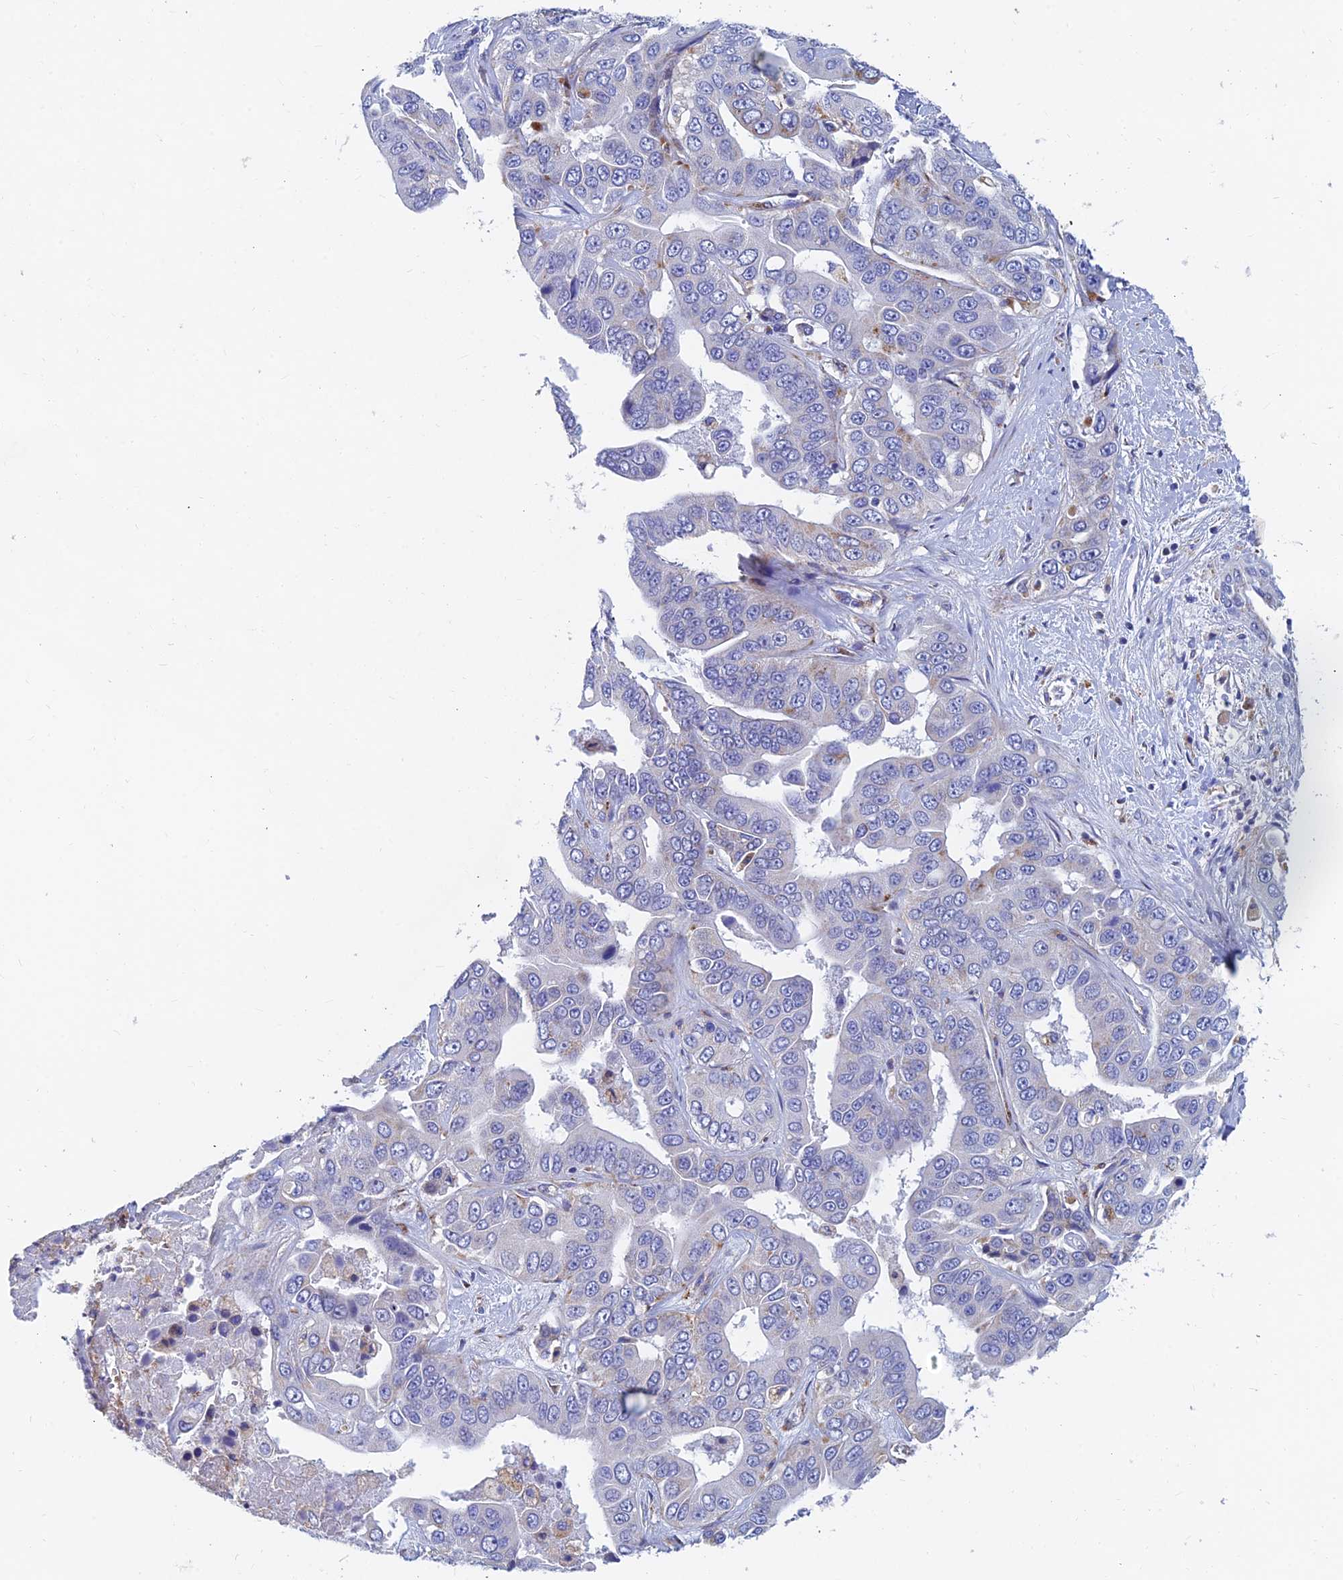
{"staining": {"intensity": "weak", "quantity": "<25%", "location": "cytoplasmic/membranous"}, "tissue": "liver cancer", "cell_type": "Tumor cells", "image_type": "cancer", "snomed": [{"axis": "morphology", "description": "Cholangiocarcinoma"}, {"axis": "topography", "description": "Liver"}], "caption": "Immunohistochemistry (IHC) of human liver cholangiocarcinoma reveals no positivity in tumor cells.", "gene": "SPNS1", "patient": {"sex": "female", "age": 52}}